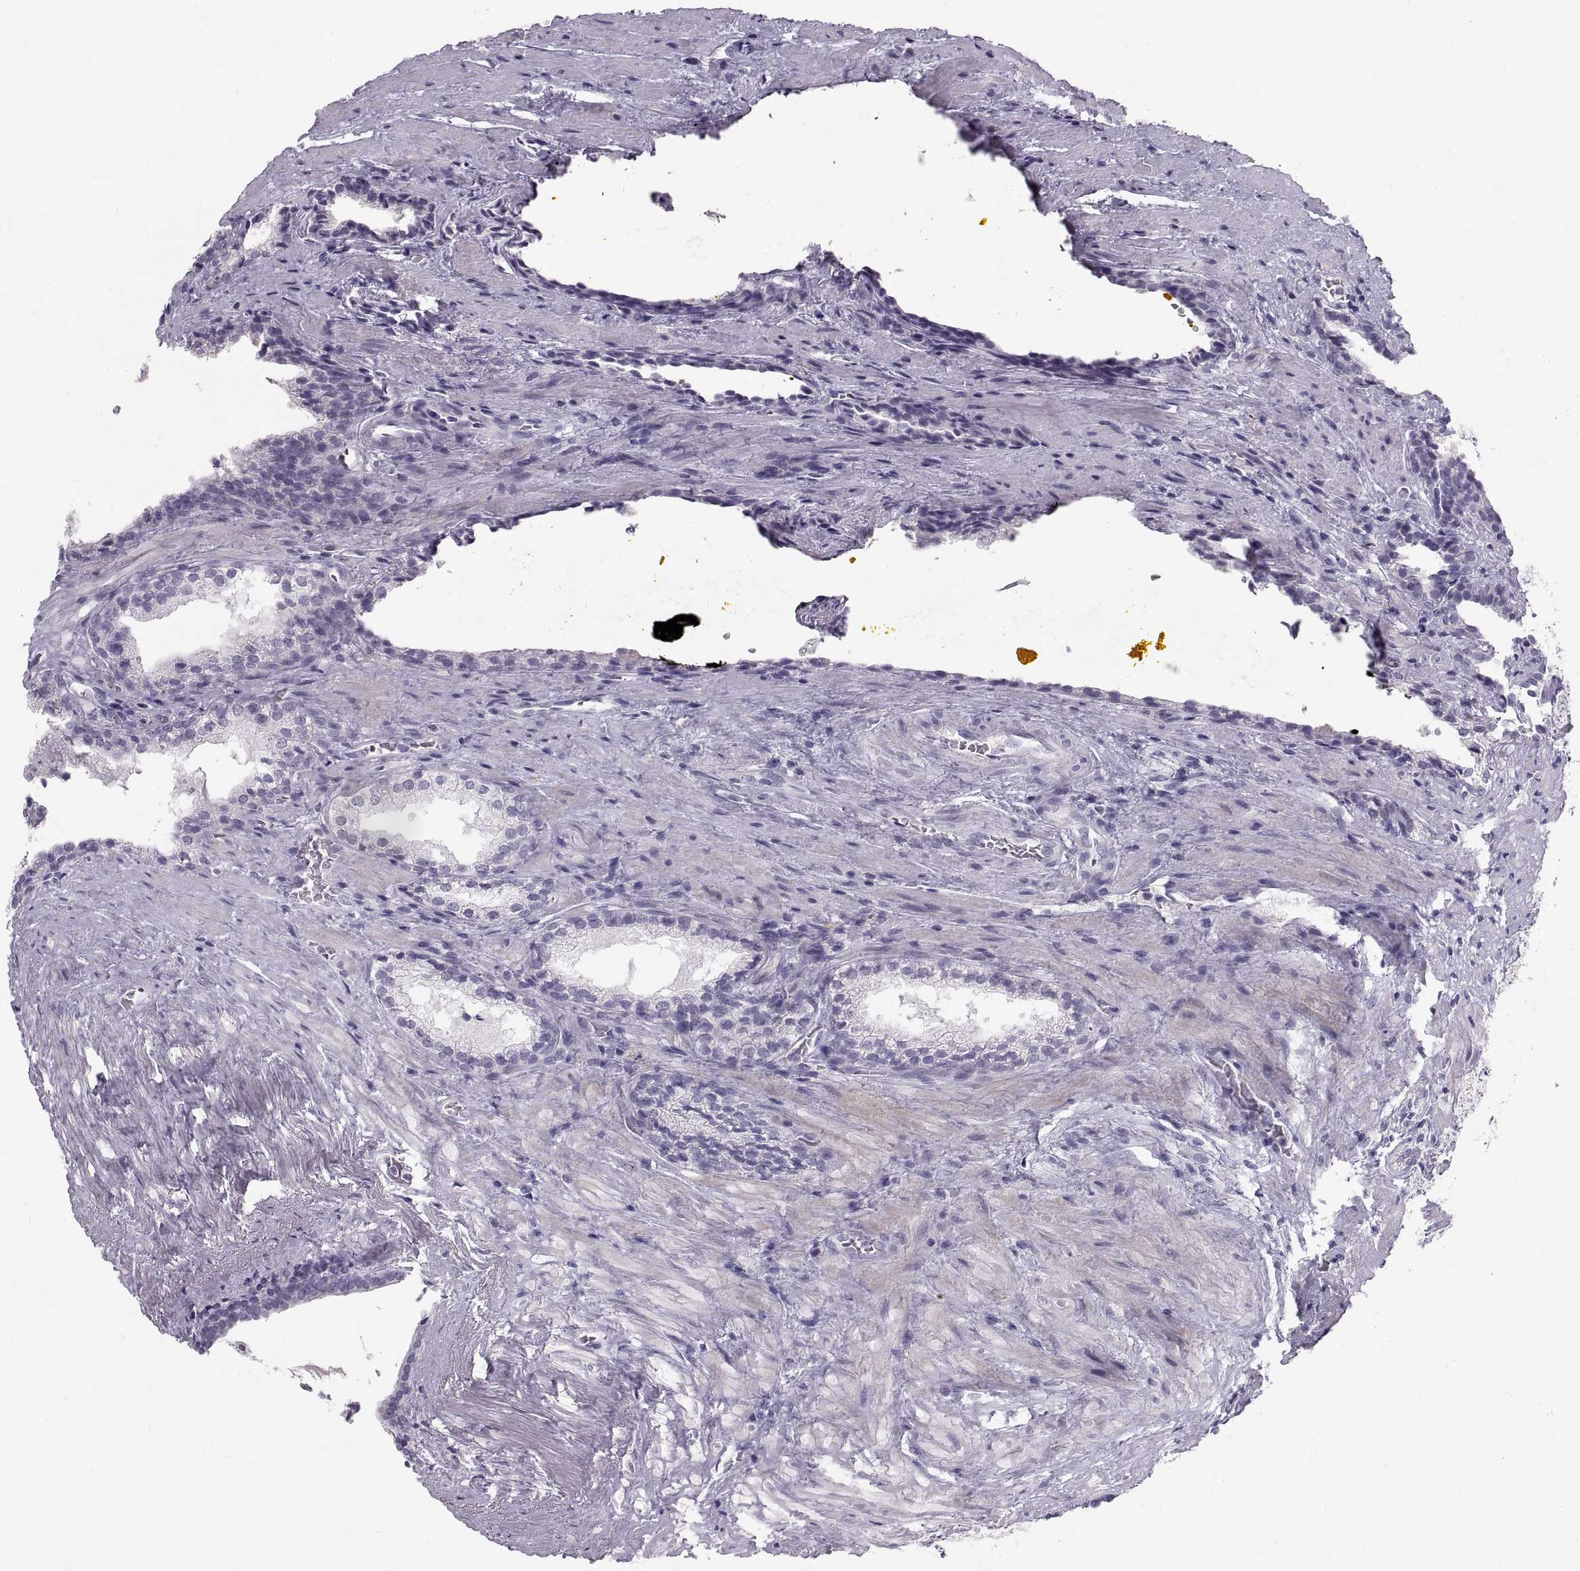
{"staining": {"intensity": "negative", "quantity": "none", "location": "none"}, "tissue": "prostate cancer", "cell_type": "Tumor cells", "image_type": "cancer", "snomed": [{"axis": "morphology", "description": "Adenocarcinoma, NOS"}, {"axis": "topography", "description": "Prostate and seminal vesicle, NOS"}], "caption": "IHC of human prostate cancer (adenocarcinoma) exhibits no staining in tumor cells.", "gene": "SPACDR", "patient": {"sex": "male", "age": 63}}